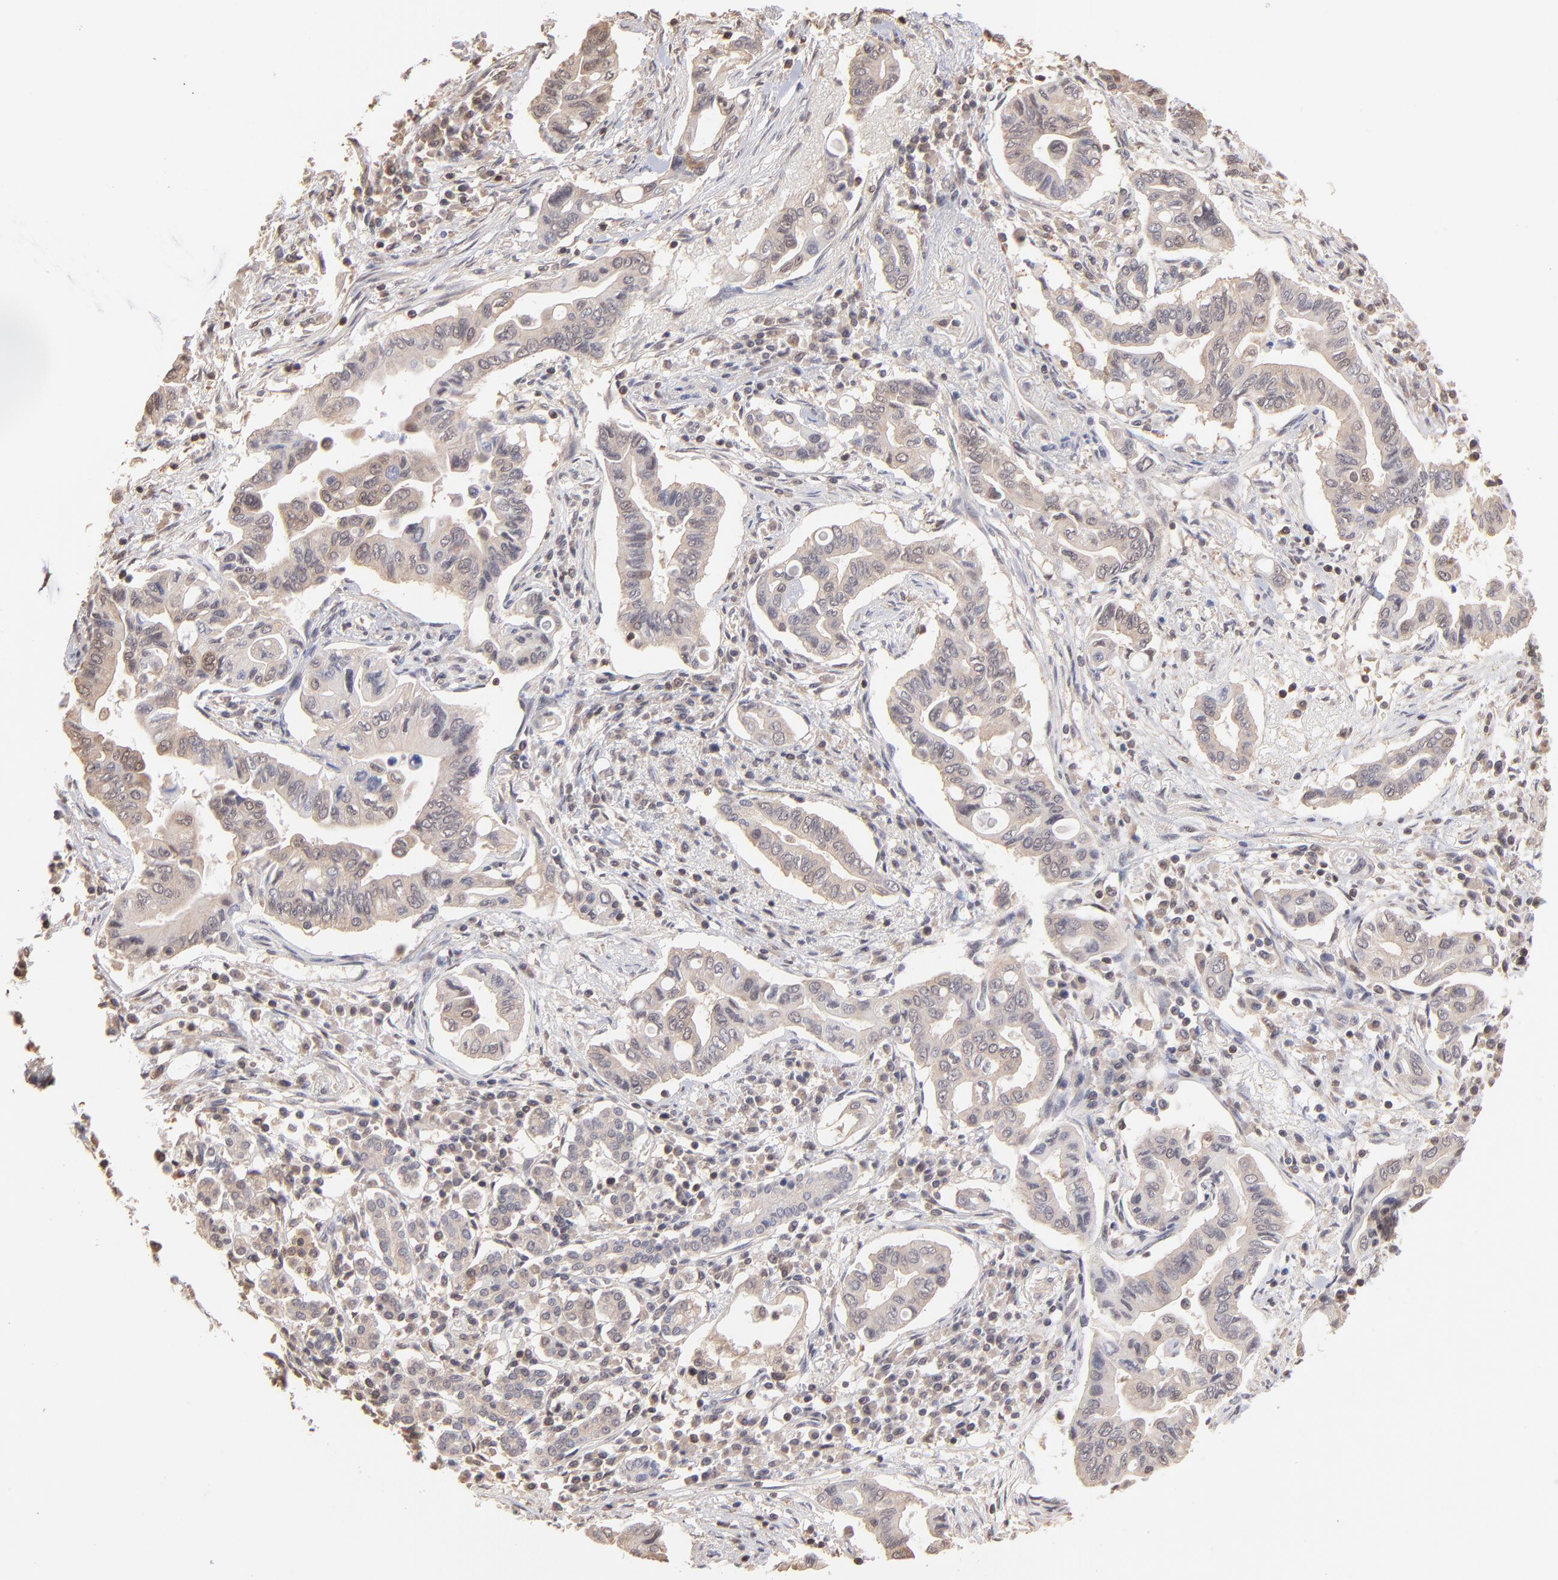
{"staining": {"intensity": "moderate", "quantity": "25%-75%", "location": "cytoplasmic/membranous"}, "tissue": "pancreatic cancer", "cell_type": "Tumor cells", "image_type": "cancer", "snomed": [{"axis": "morphology", "description": "Adenocarcinoma, NOS"}, {"axis": "topography", "description": "Pancreas"}], "caption": "Immunohistochemistry (IHC) photomicrograph of human pancreatic cancer (adenocarcinoma) stained for a protein (brown), which demonstrates medium levels of moderate cytoplasmic/membranous expression in approximately 25%-75% of tumor cells.", "gene": "MAP2K2", "patient": {"sex": "female", "age": 57}}